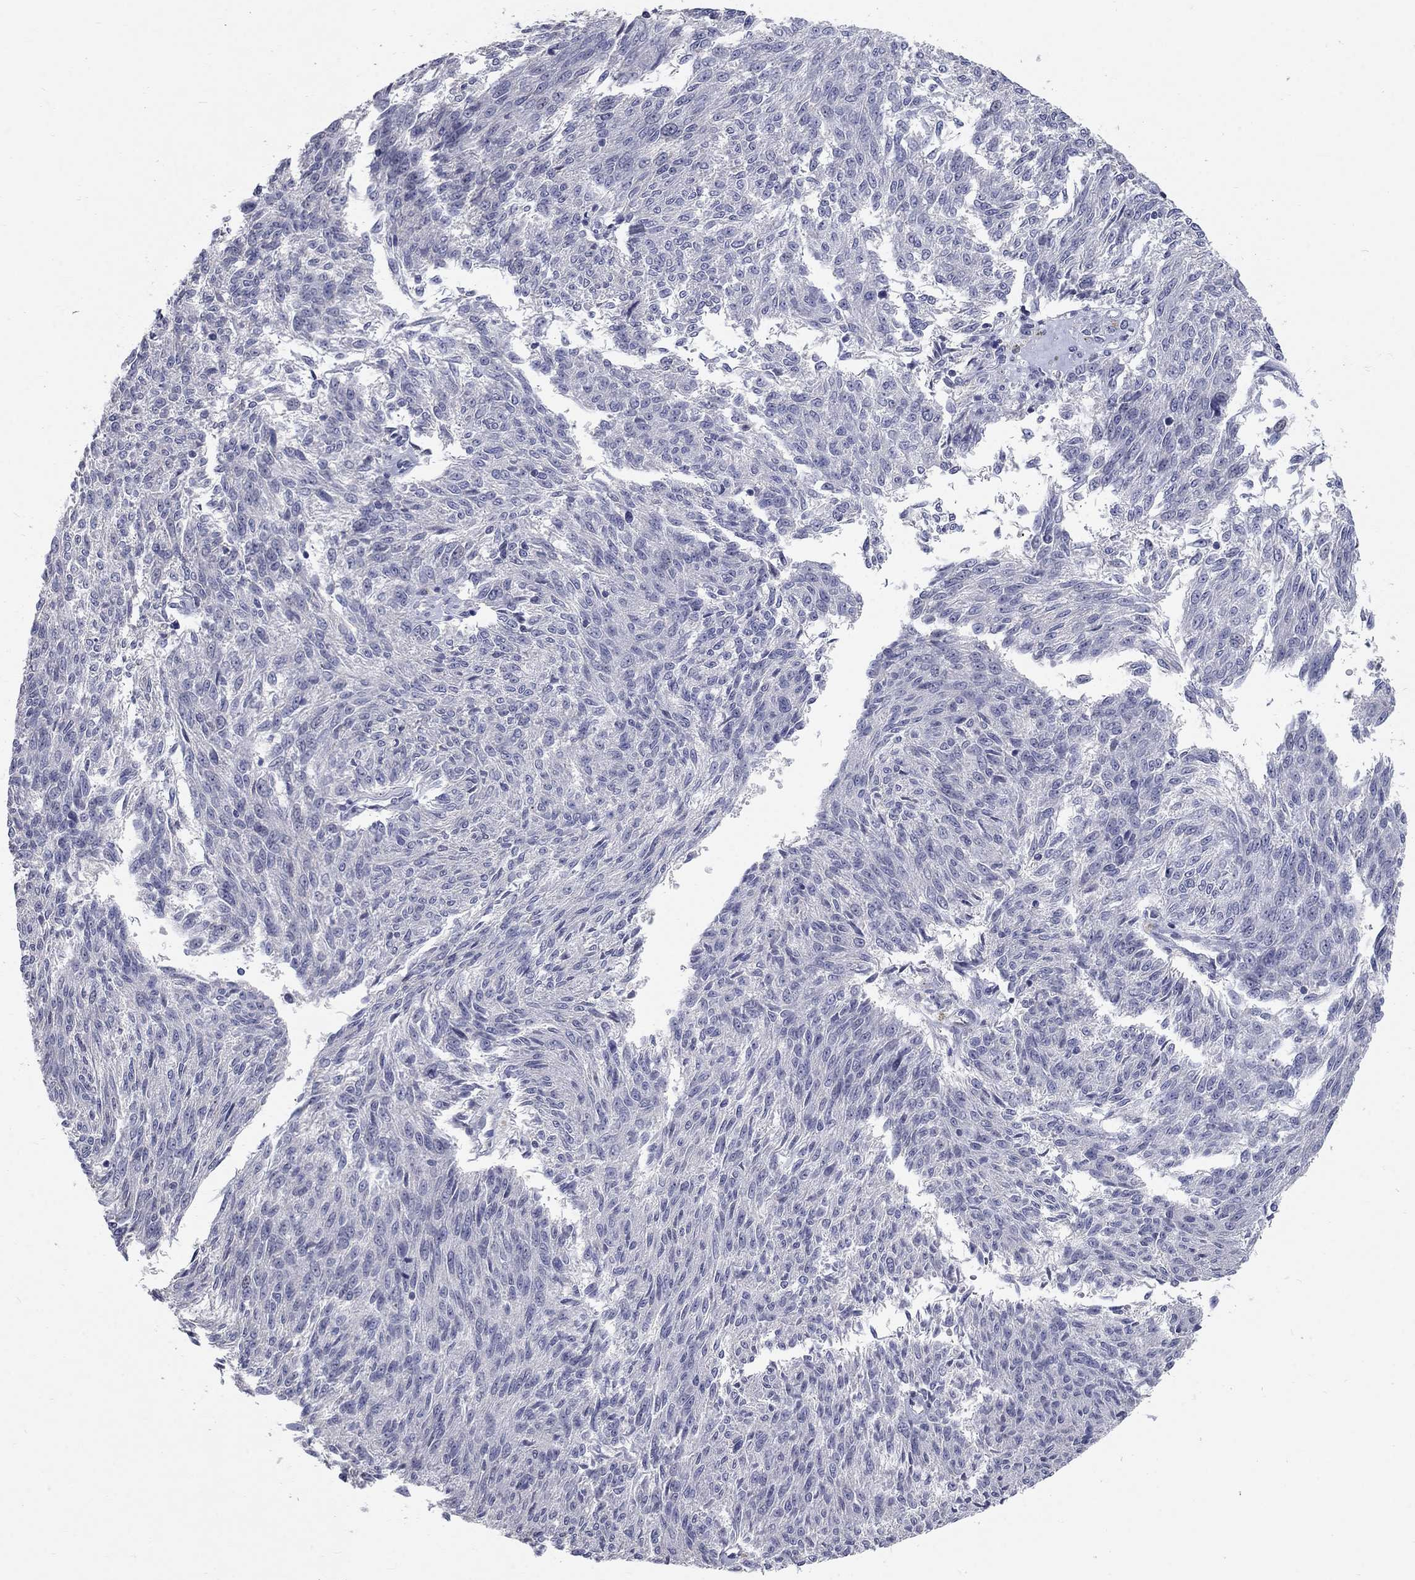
{"staining": {"intensity": "negative", "quantity": "none", "location": "none"}, "tissue": "melanoma", "cell_type": "Tumor cells", "image_type": "cancer", "snomed": [{"axis": "morphology", "description": "Malignant melanoma, NOS"}, {"axis": "topography", "description": "Skin"}], "caption": "There is no significant staining in tumor cells of melanoma.", "gene": "PTH1R", "patient": {"sex": "female", "age": 72}}